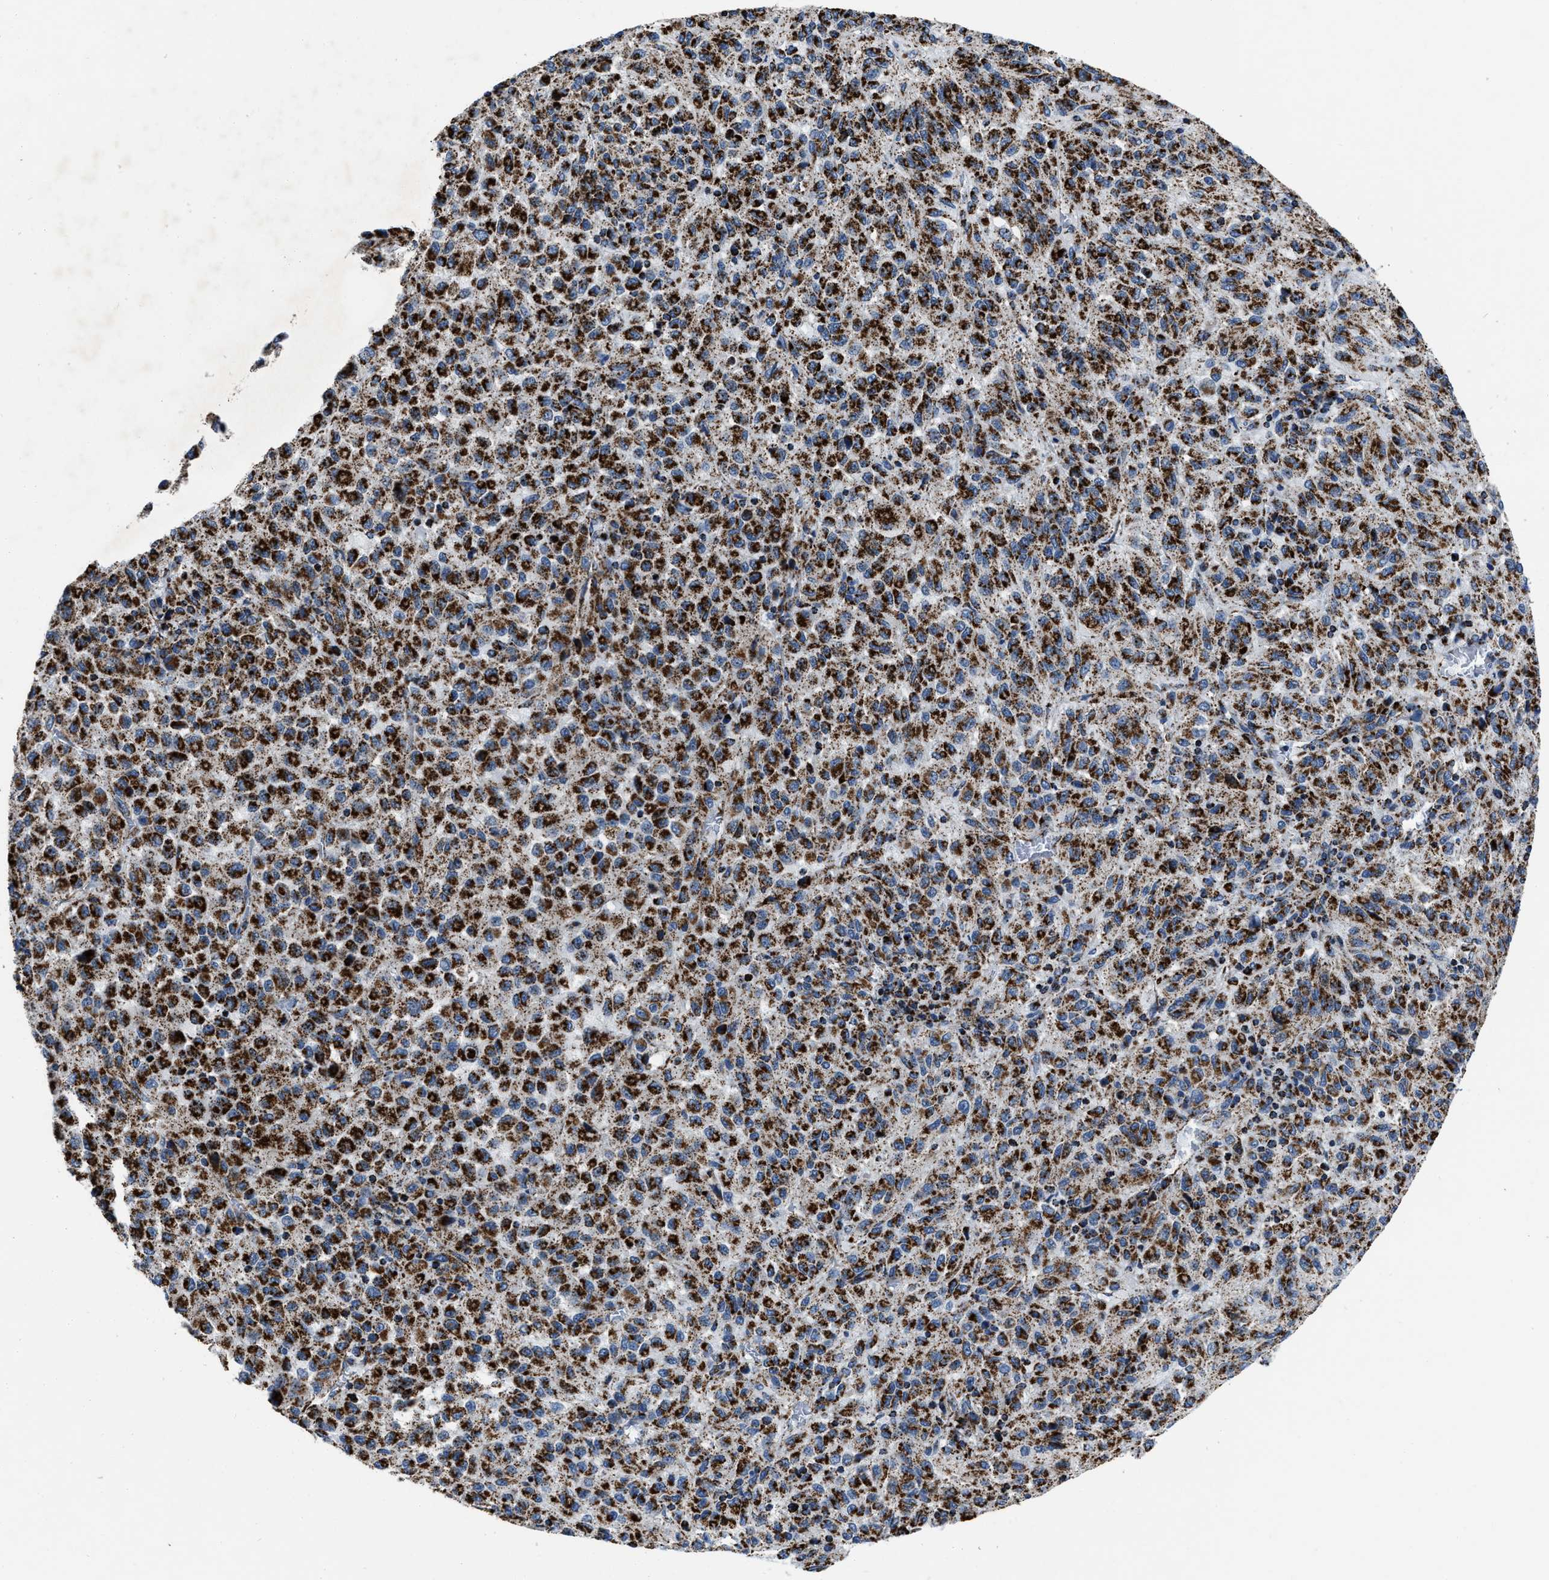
{"staining": {"intensity": "strong", "quantity": ">75%", "location": "cytoplasmic/membranous"}, "tissue": "melanoma", "cell_type": "Tumor cells", "image_type": "cancer", "snomed": [{"axis": "morphology", "description": "Malignant melanoma, Metastatic site"}, {"axis": "topography", "description": "Lung"}], "caption": "A high amount of strong cytoplasmic/membranous staining is present in approximately >75% of tumor cells in melanoma tissue.", "gene": "NSD3", "patient": {"sex": "male", "age": 64}}